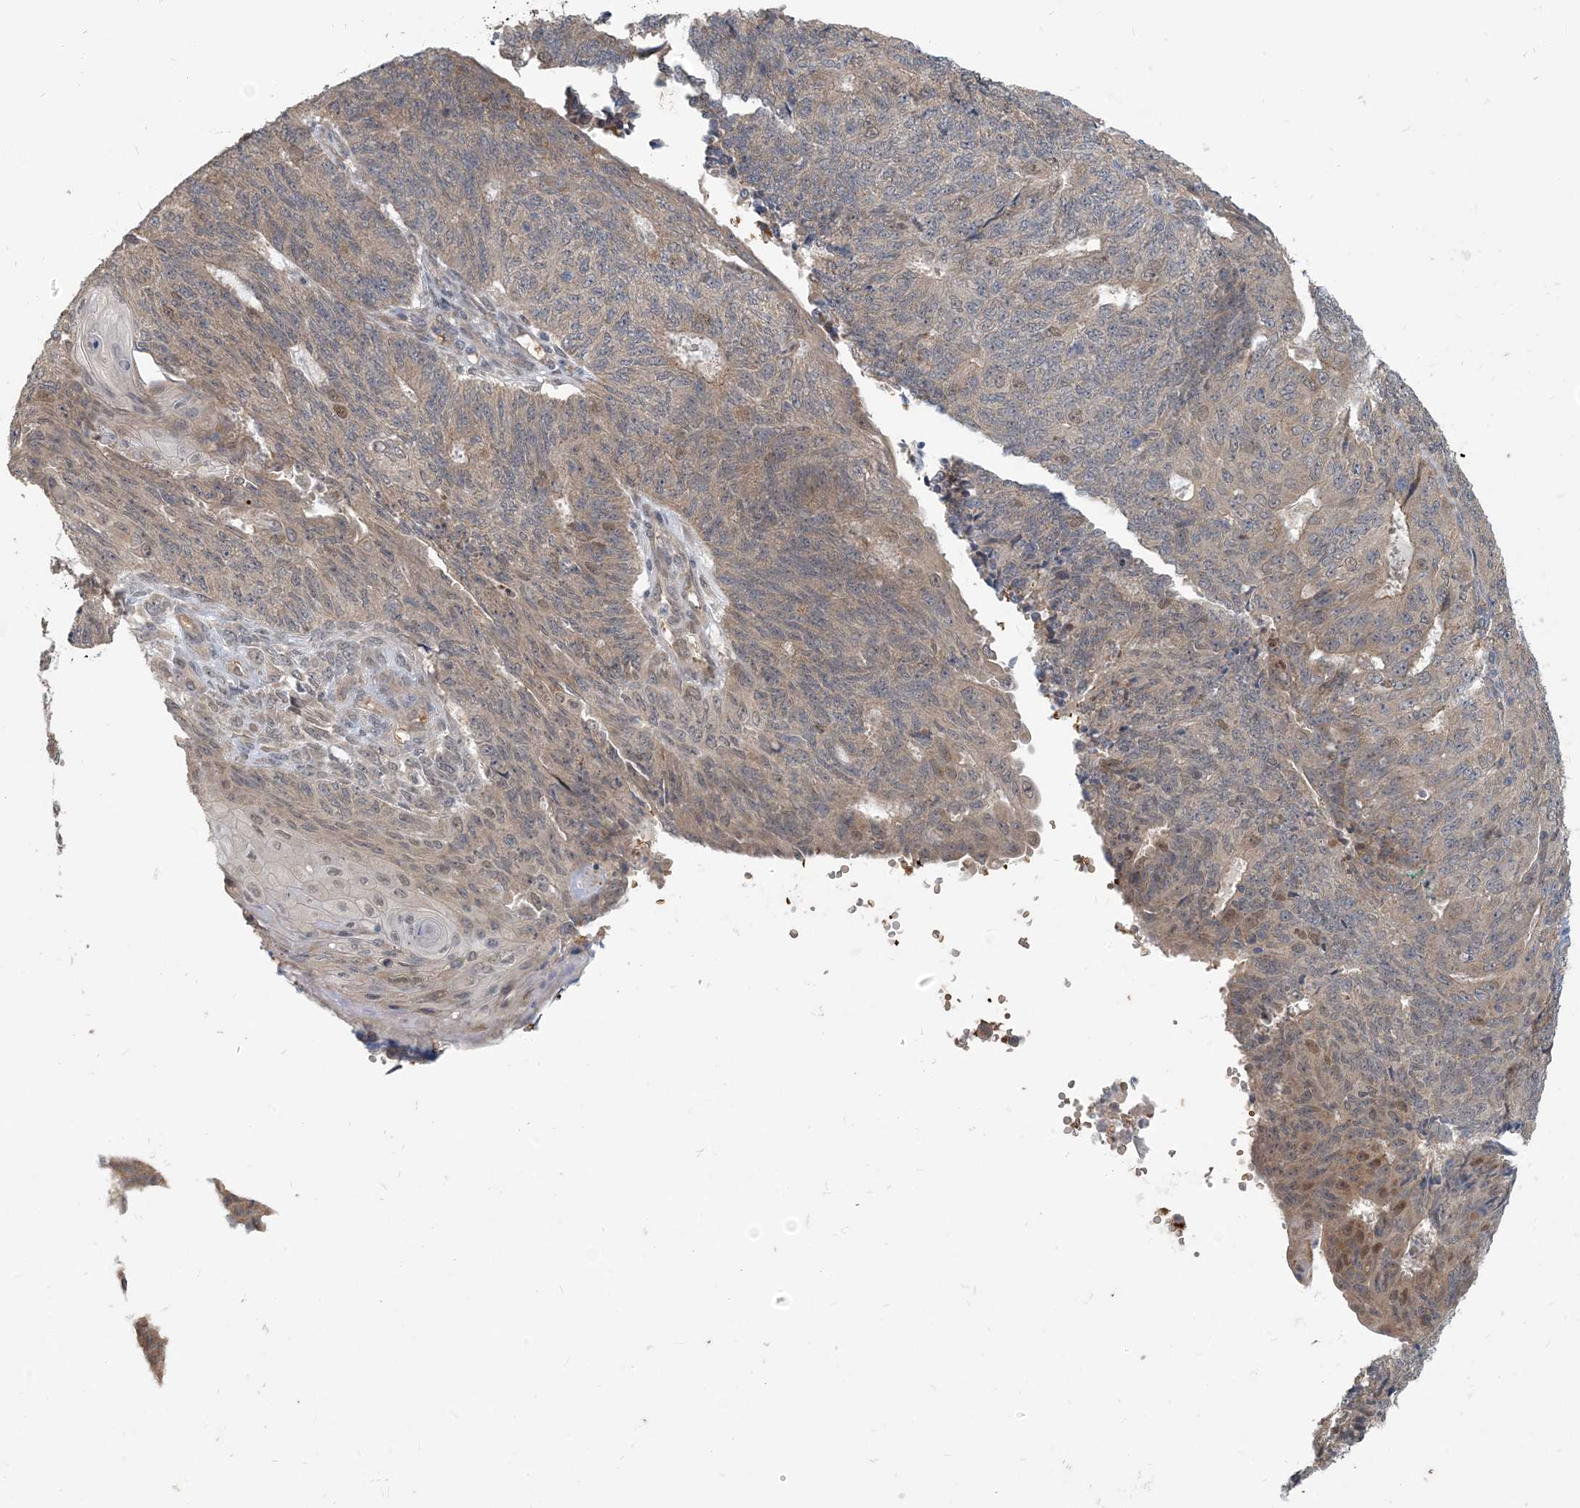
{"staining": {"intensity": "moderate", "quantity": "<25%", "location": "cytoplasmic/membranous,nuclear"}, "tissue": "endometrial cancer", "cell_type": "Tumor cells", "image_type": "cancer", "snomed": [{"axis": "morphology", "description": "Adenocarcinoma, NOS"}, {"axis": "topography", "description": "Endometrium"}], "caption": "Endometrial adenocarcinoma stained with immunohistochemistry shows moderate cytoplasmic/membranous and nuclear expression in about <25% of tumor cells.", "gene": "PUSL1", "patient": {"sex": "female", "age": 32}}